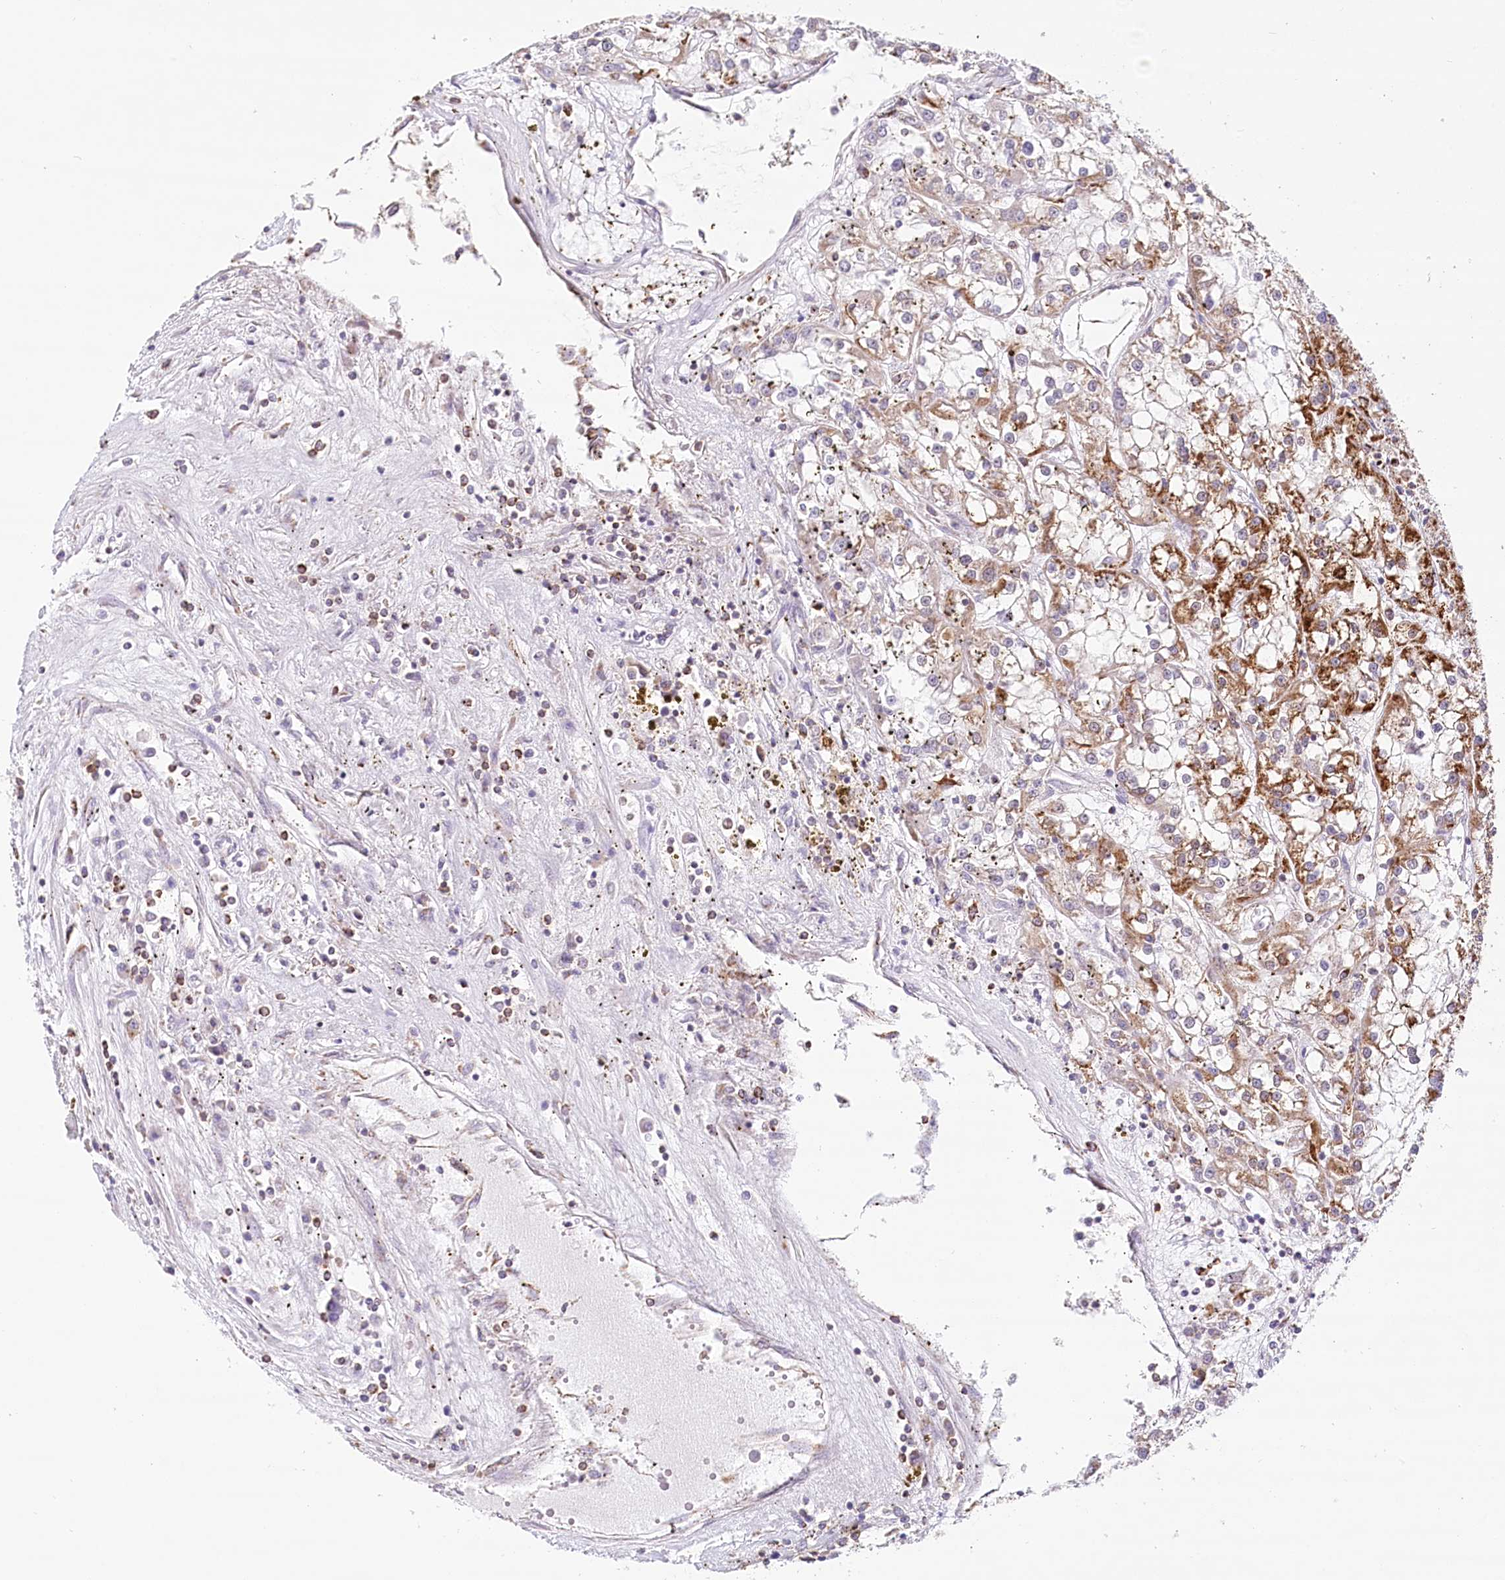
{"staining": {"intensity": "strong", "quantity": "<25%", "location": "cytoplasmic/membranous"}, "tissue": "renal cancer", "cell_type": "Tumor cells", "image_type": "cancer", "snomed": [{"axis": "morphology", "description": "Adenocarcinoma, NOS"}, {"axis": "topography", "description": "Kidney"}], "caption": "Human adenocarcinoma (renal) stained for a protein (brown) reveals strong cytoplasmic/membranous positive staining in about <25% of tumor cells.", "gene": "LSS", "patient": {"sex": "female", "age": 52}}